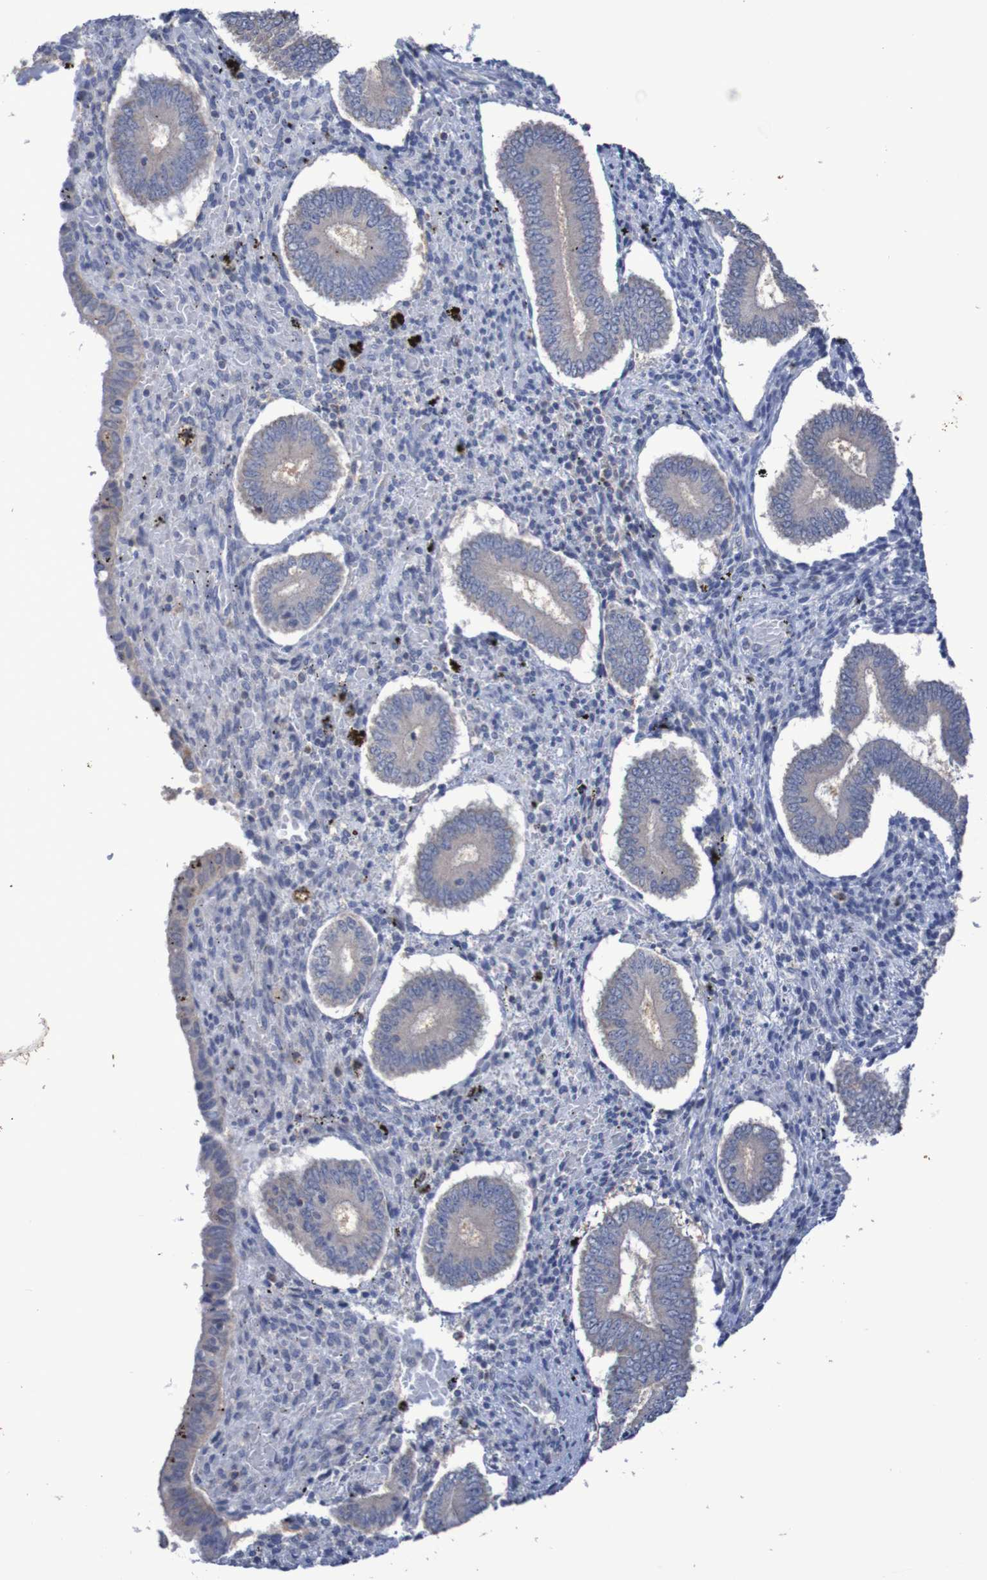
{"staining": {"intensity": "negative", "quantity": "none", "location": "none"}, "tissue": "endometrium", "cell_type": "Cells in endometrial stroma", "image_type": "normal", "snomed": [{"axis": "morphology", "description": "Normal tissue, NOS"}, {"axis": "topography", "description": "Endometrium"}], "caption": "Cells in endometrial stroma show no significant expression in normal endometrium.", "gene": "C3orf18", "patient": {"sex": "female", "age": 42}}